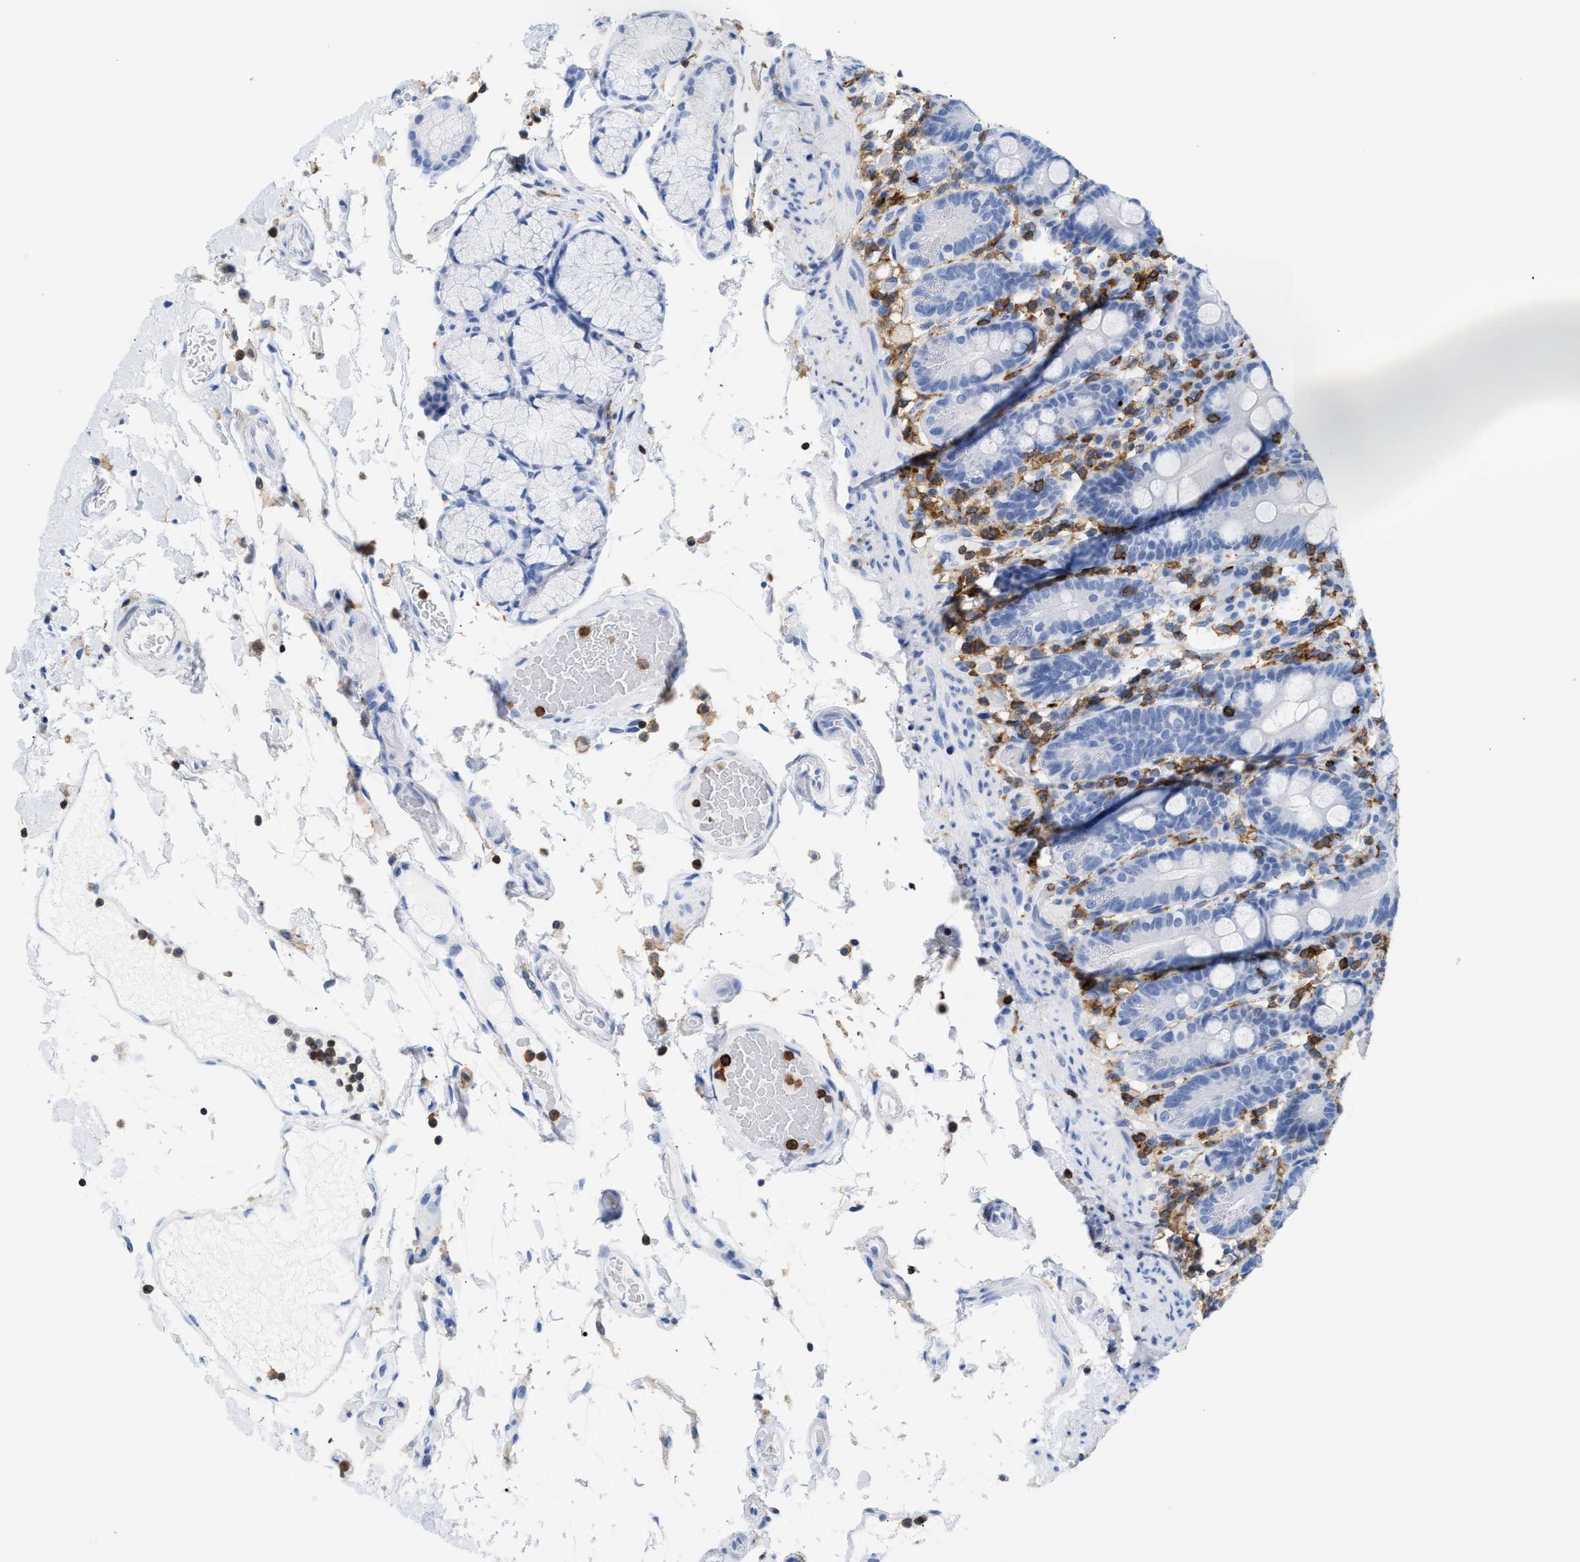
{"staining": {"intensity": "negative", "quantity": "none", "location": "none"}, "tissue": "duodenum", "cell_type": "Glandular cells", "image_type": "normal", "snomed": [{"axis": "morphology", "description": "Normal tissue, NOS"}, {"axis": "topography", "description": "Small intestine, NOS"}], "caption": "IHC photomicrograph of benign duodenum: duodenum stained with DAB (3,3'-diaminobenzidine) demonstrates no significant protein expression in glandular cells.", "gene": "LCP1", "patient": {"sex": "female", "age": 71}}